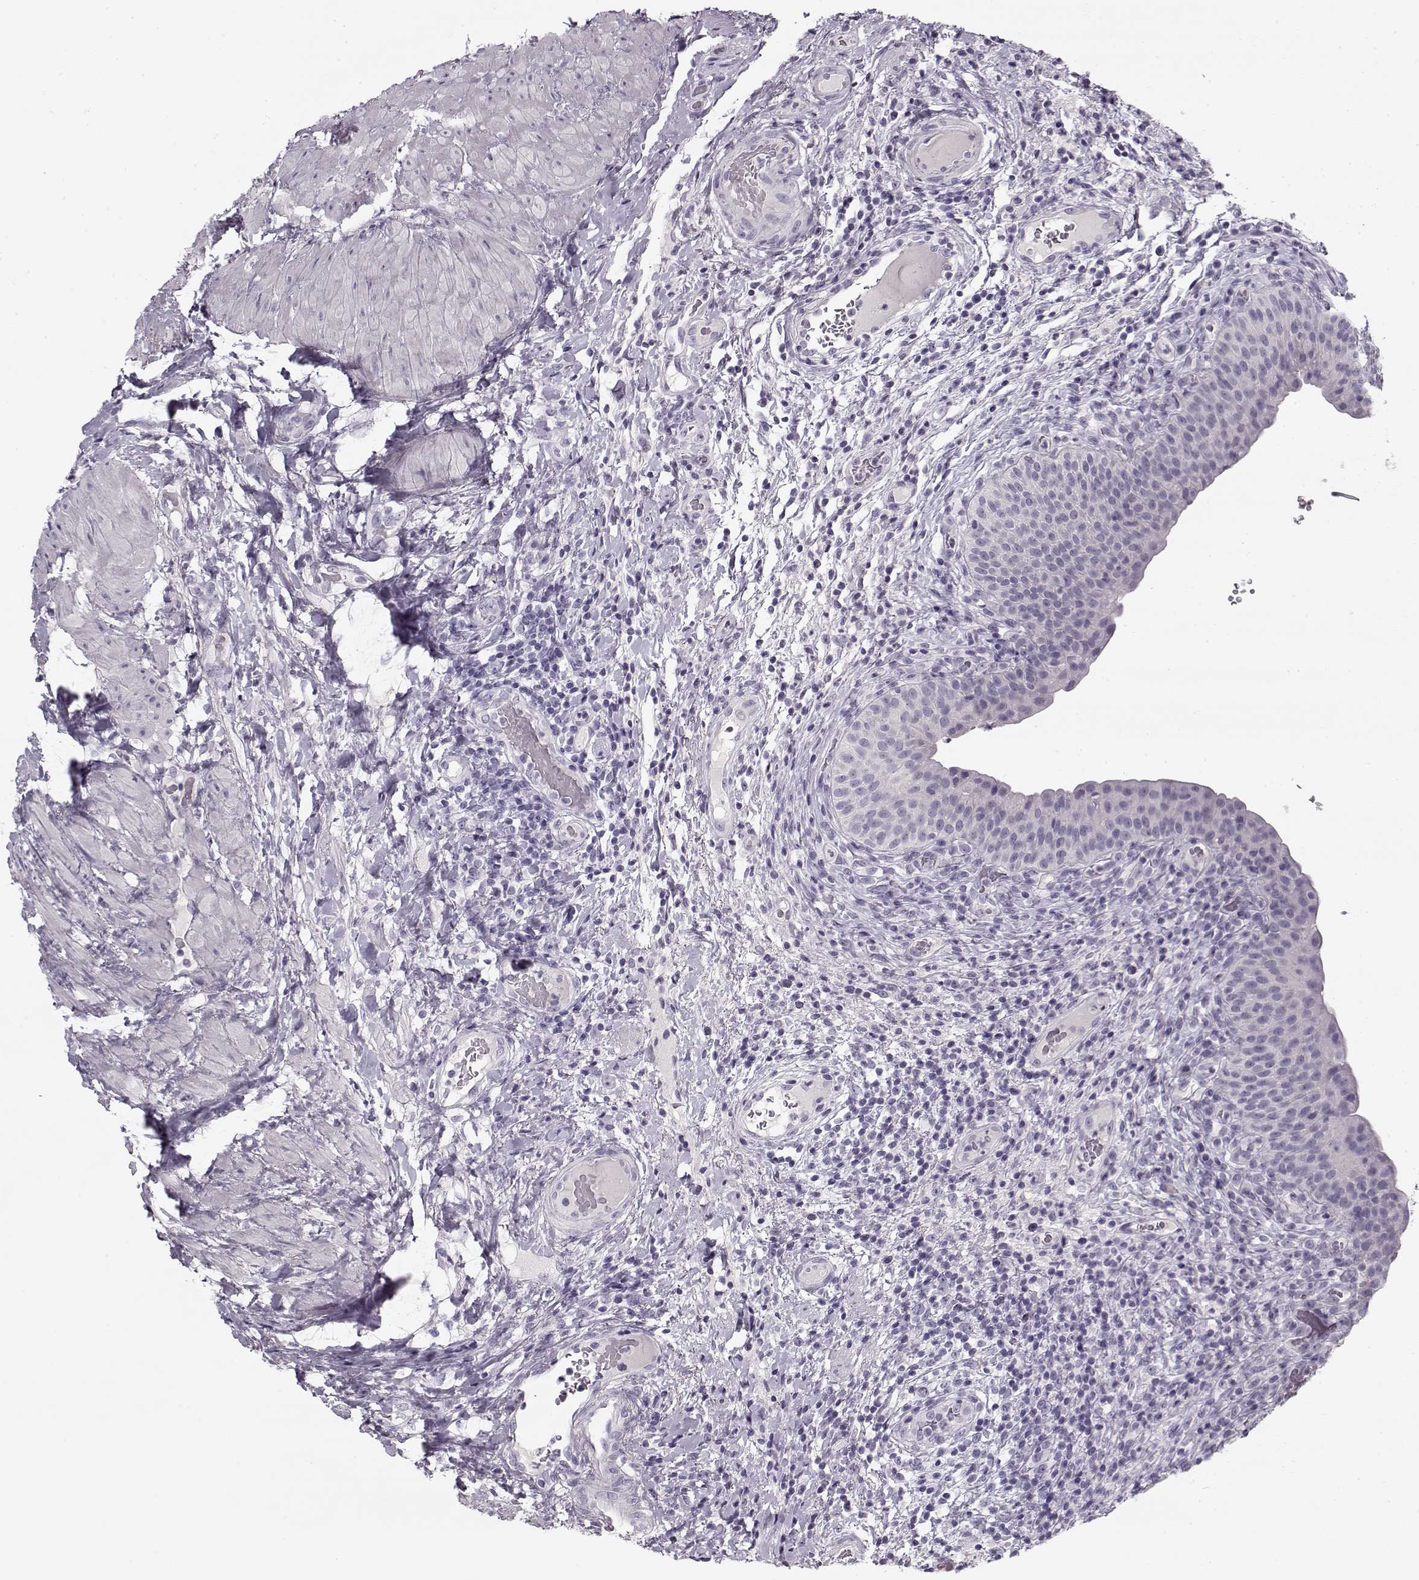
{"staining": {"intensity": "negative", "quantity": "none", "location": "none"}, "tissue": "urinary bladder", "cell_type": "Urothelial cells", "image_type": "normal", "snomed": [{"axis": "morphology", "description": "Normal tissue, NOS"}, {"axis": "topography", "description": "Urinary bladder"}], "caption": "An image of urinary bladder stained for a protein shows no brown staining in urothelial cells. Brightfield microscopy of immunohistochemistry stained with DAB (3,3'-diaminobenzidine) (brown) and hematoxylin (blue), captured at high magnification.", "gene": "PNMT", "patient": {"sex": "male", "age": 66}}